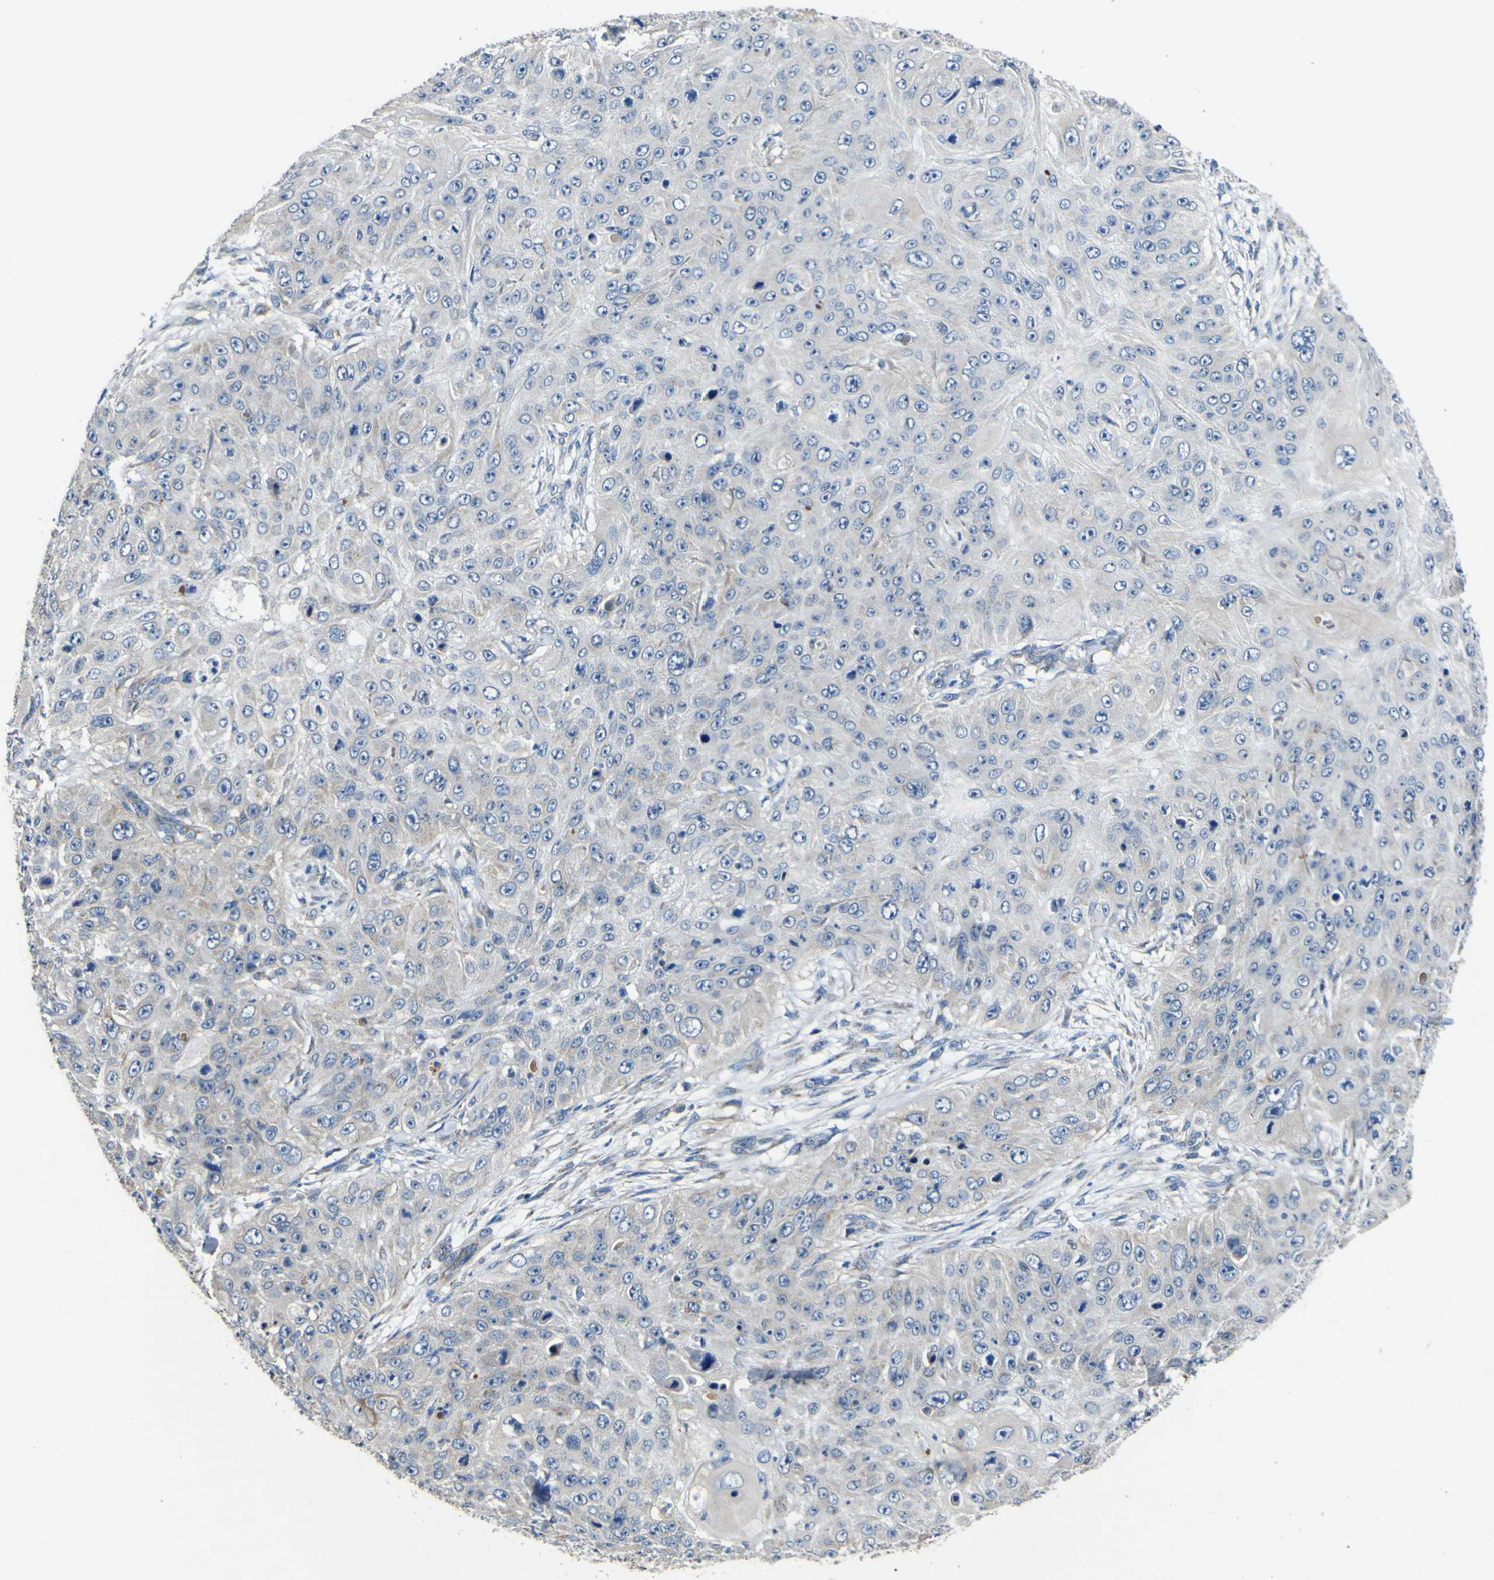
{"staining": {"intensity": "negative", "quantity": "none", "location": "none"}, "tissue": "skin cancer", "cell_type": "Tumor cells", "image_type": "cancer", "snomed": [{"axis": "morphology", "description": "Squamous cell carcinoma, NOS"}, {"axis": "topography", "description": "Skin"}], "caption": "Human skin cancer stained for a protein using IHC exhibits no staining in tumor cells.", "gene": "ALDH18A1", "patient": {"sex": "female", "age": 80}}